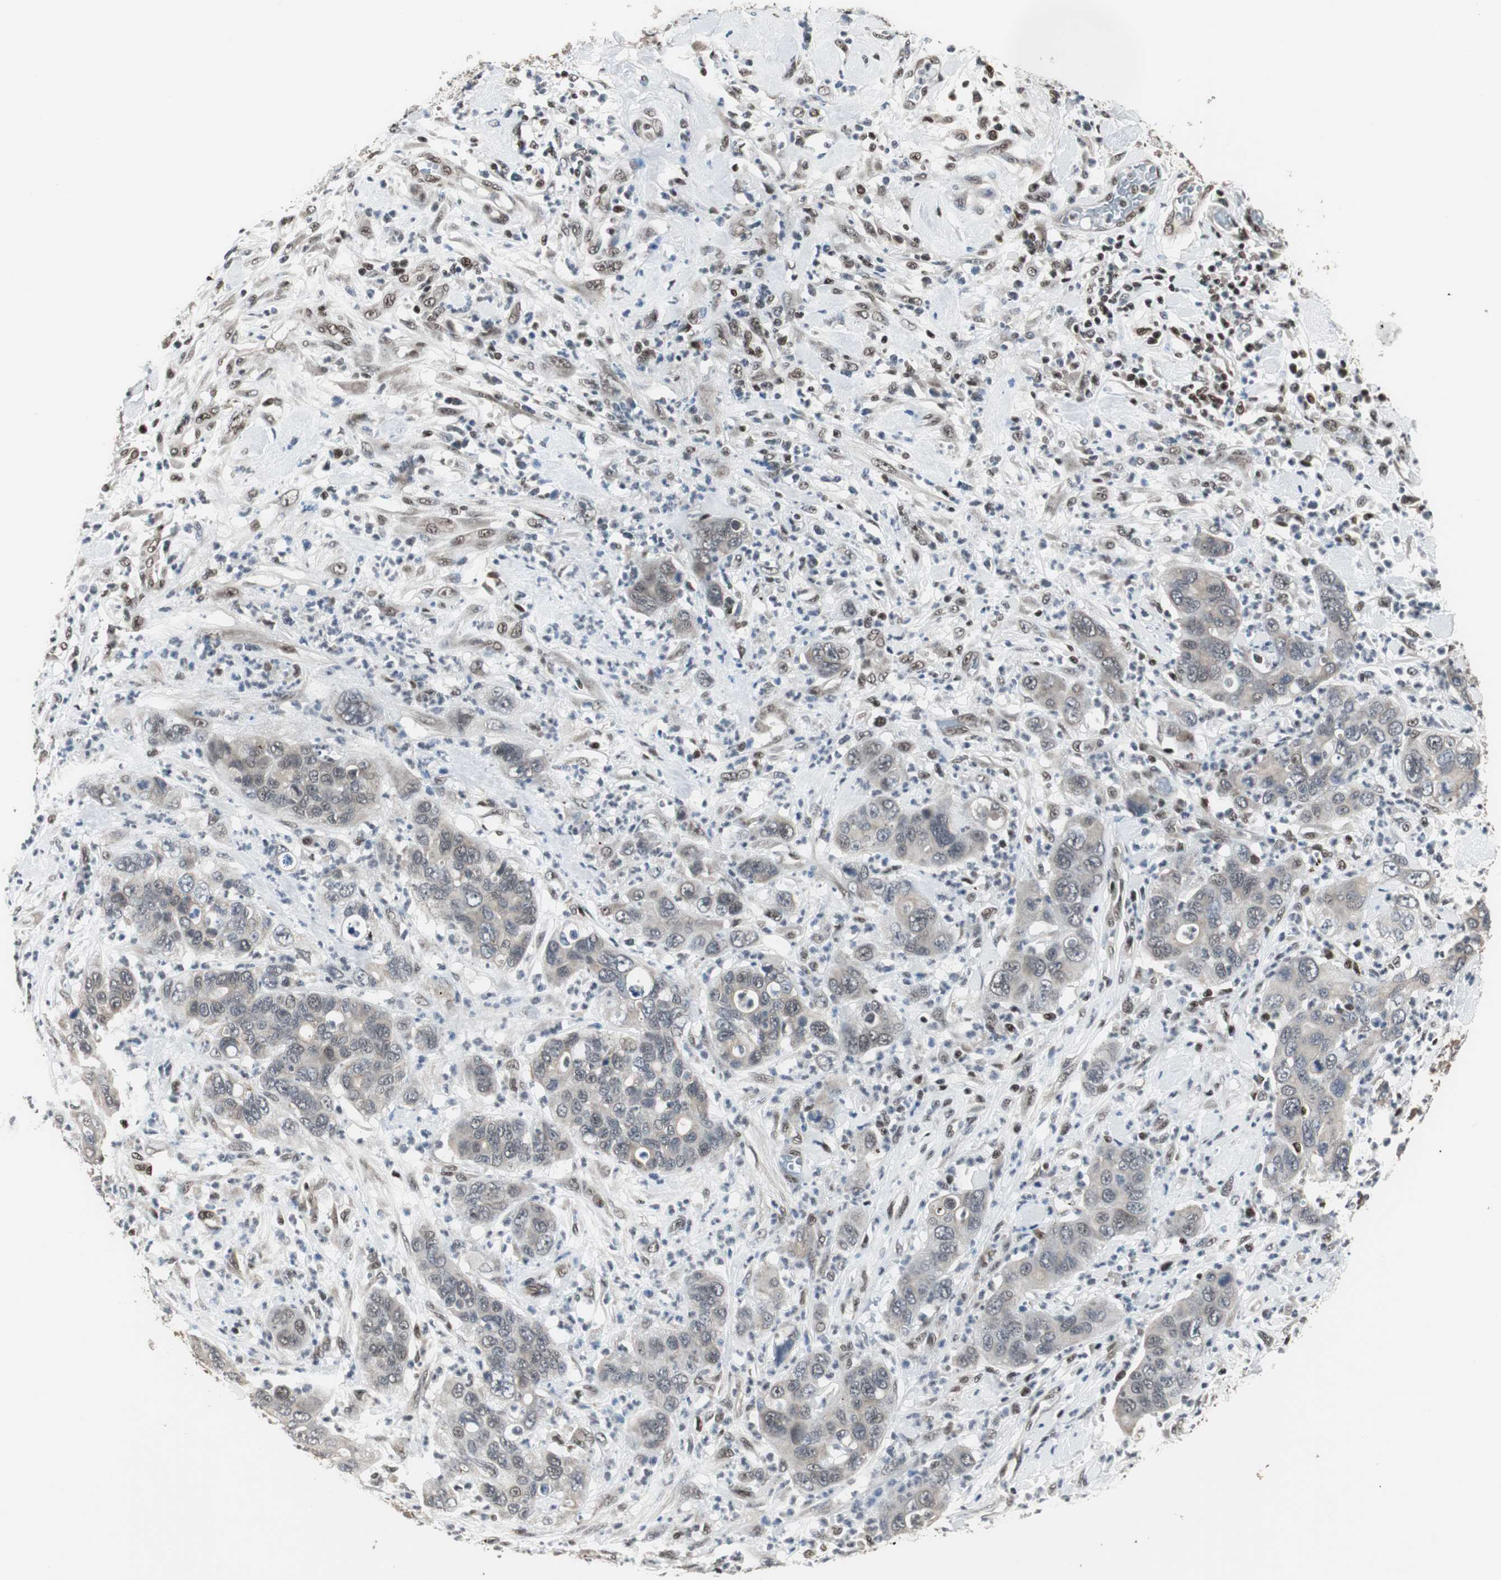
{"staining": {"intensity": "weak", "quantity": ">75%", "location": "cytoplasmic/membranous"}, "tissue": "pancreatic cancer", "cell_type": "Tumor cells", "image_type": "cancer", "snomed": [{"axis": "morphology", "description": "Adenocarcinoma, NOS"}, {"axis": "topography", "description": "Pancreas"}], "caption": "Protein staining of pancreatic cancer (adenocarcinoma) tissue displays weak cytoplasmic/membranous expression in approximately >75% of tumor cells.", "gene": "TERF2IP", "patient": {"sex": "female", "age": 71}}